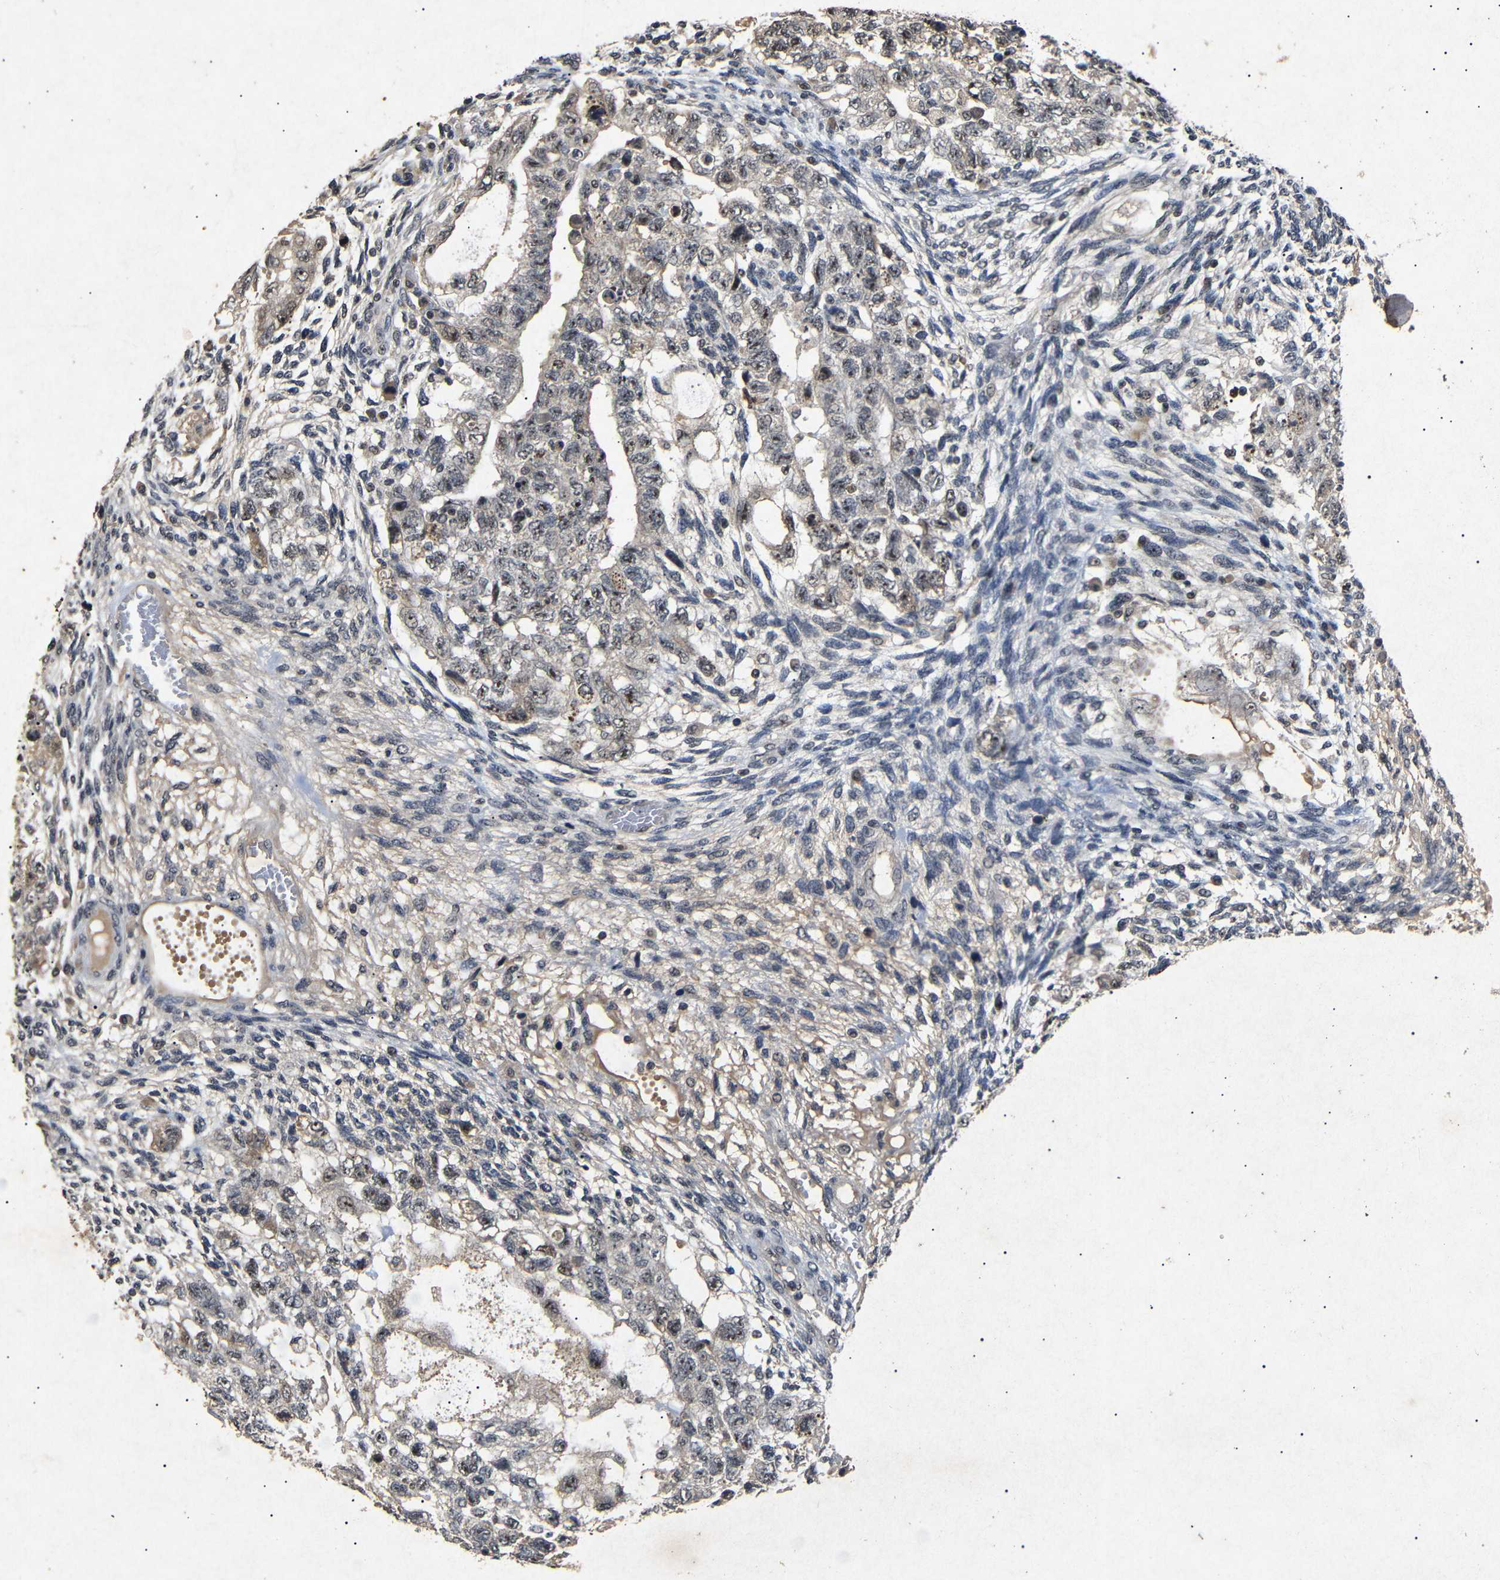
{"staining": {"intensity": "moderate", "quantity": ">75%", "location": "nuclear"}, "tissue": "testis cancer", "cell_type": "Tumor cells", "image_type": "cancer", "snomed": [{"axis": "morphology", "description": "Normal tissue, NOS"}, {"axis": "morphology", "description": "Carcinoma, Embryonal, NOS"}, {"axis": "topography", "description": "Testis"}], "caption": "A medium amount of moderate nuclear expression is identified in about >75% of tumor cells in testis cancer tissue. The protein of interest is shown in brown color, while the nuclei are stained blue.", "gene": "PARN", "patient": {"sex": "male", "age": 36}}